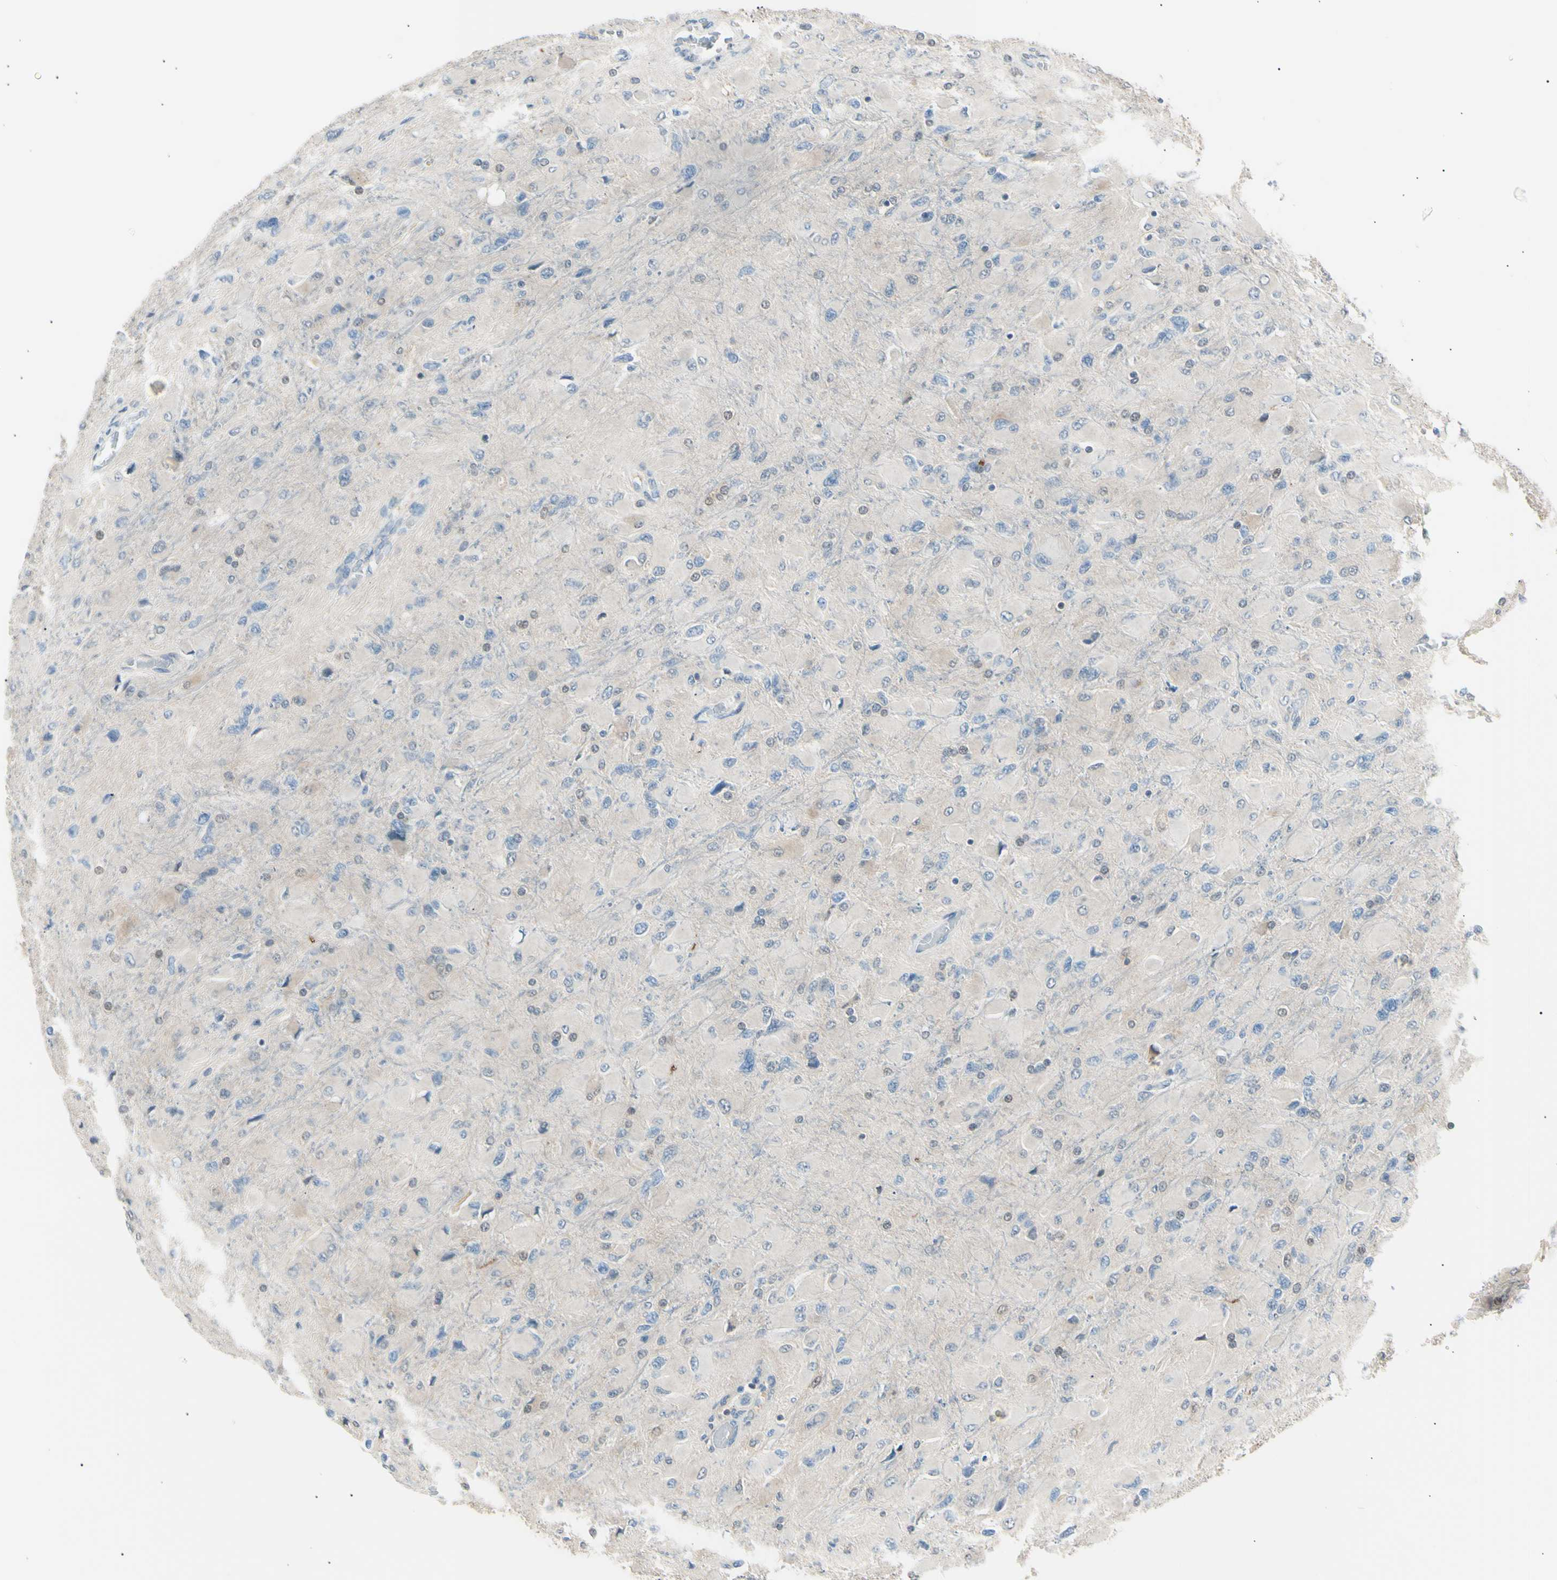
{"staining": {"intensity": "negative", "quantity": "none", "location": "none"}, "tissue": "glioma", "cell_type": "Tumor cells", "image_type": "cancer", "snomed": [{"axis": "morphology", "description": "Glioma, malignant, High grade"}, {"axis": "topography", "description": "Cerebral cortex"}], "caption": "Tumor cells are negative for protein expression in human high-grade glioma (malignant). (DAB (3,3'-diaminobenzidine) immunohistochemistry (IHC), high magnification).", "gene": "LHPP", "patient": {"sex": "female", "age": 36}}